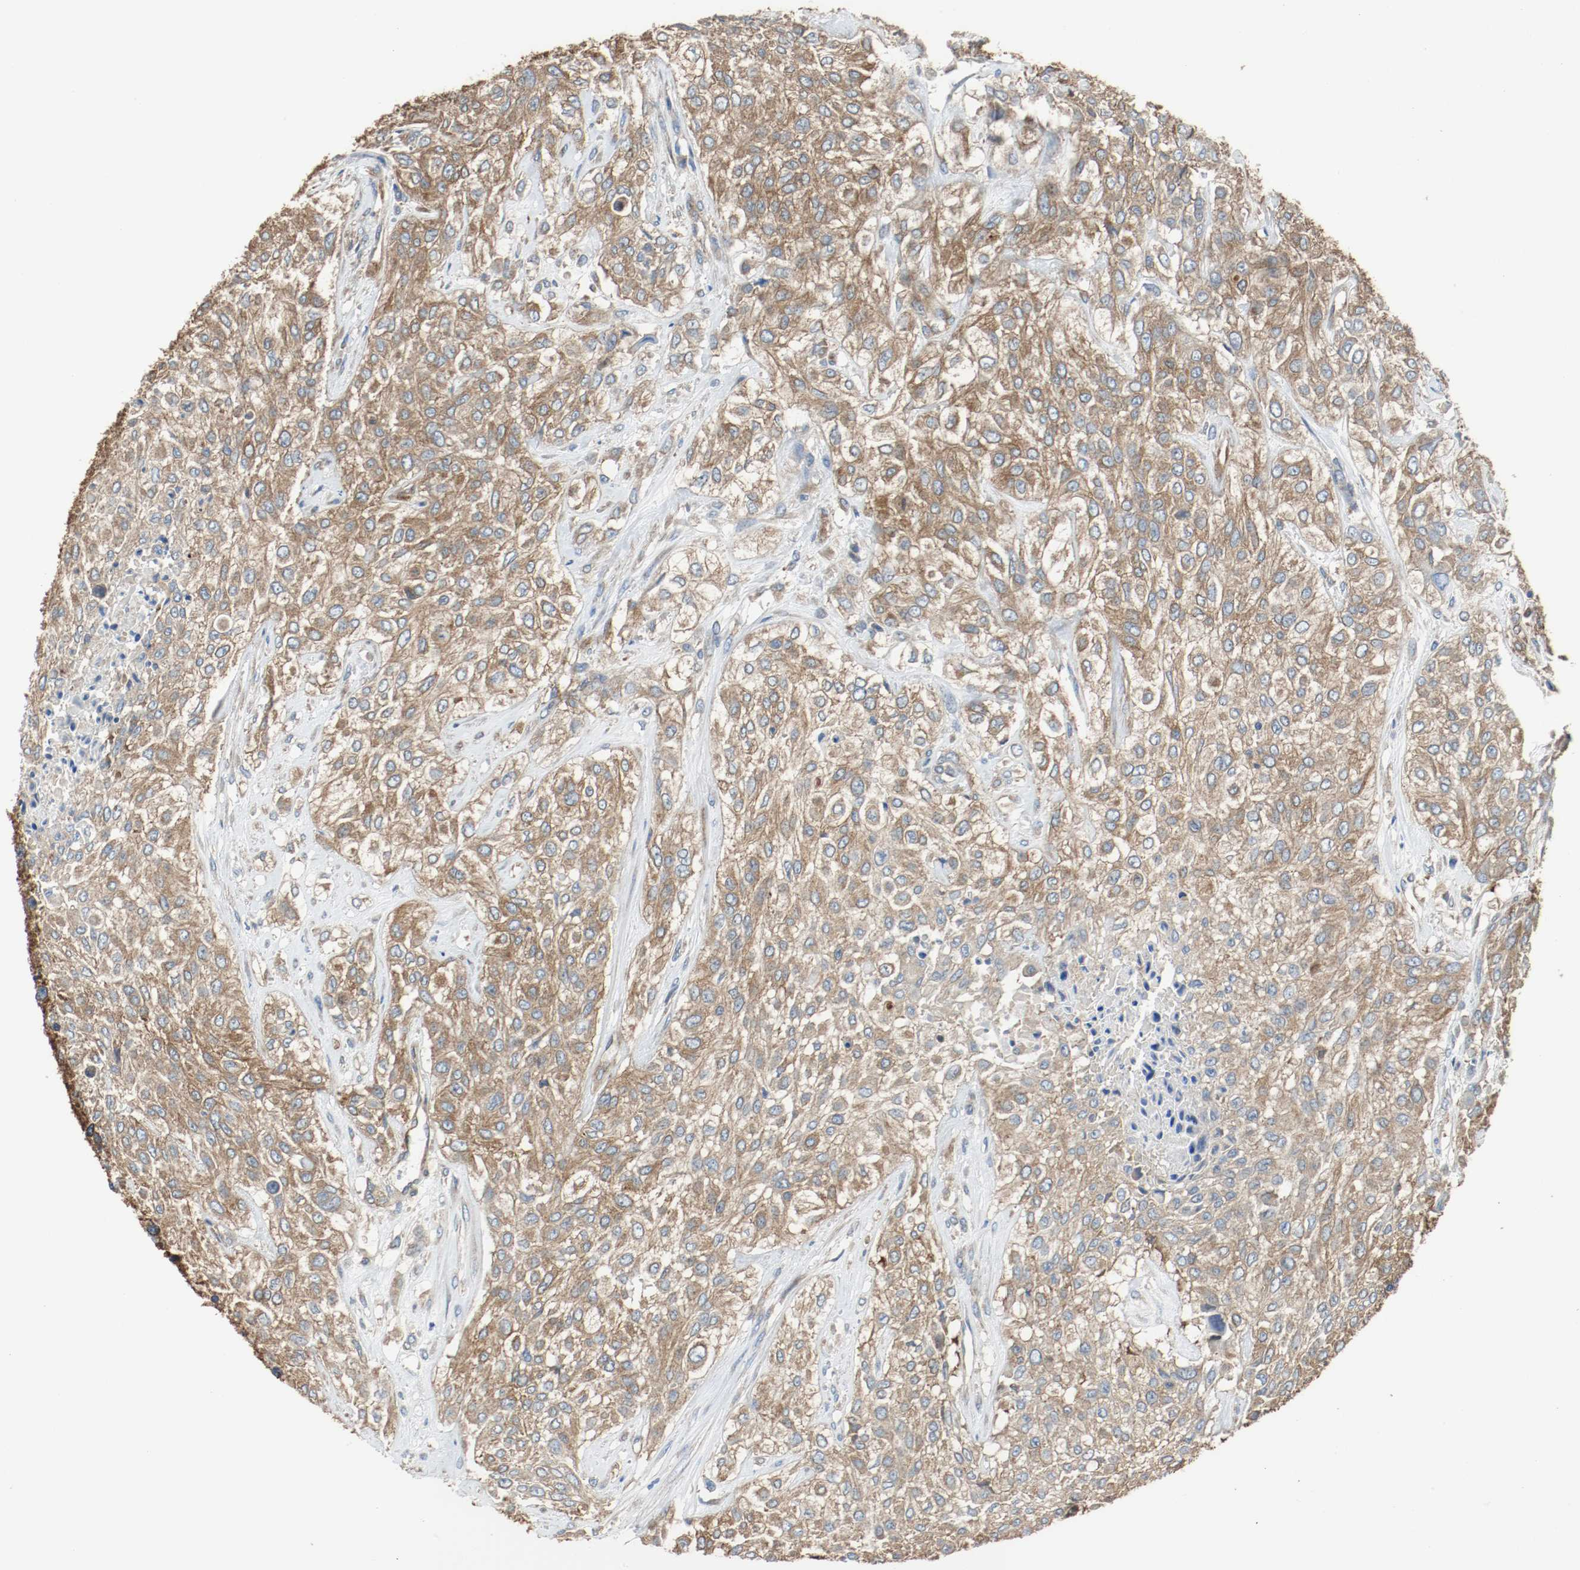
{"staining": {"intensity": "moderate", "quantity": ">75%", "location": "cytoplasmic/membranous"}, "tissue": "urothelial cancer", "cell_type": "Tumor cells", "image_type": "cancer", "snomed": [{"axis": "morphology", "description": "Urothelial carcinoma, High grade"}, {"axis": "topography", "description": "Urinary bladder"}], "caption": "High-grade urothelial carcinoma stained for a protein (brown) demonstrates moderate cytoplasmic/membranous positive positivity in about >75% of tumor cells.", "gene": "TUBA3D", "patient": {"sex": "male", "age": 57}}